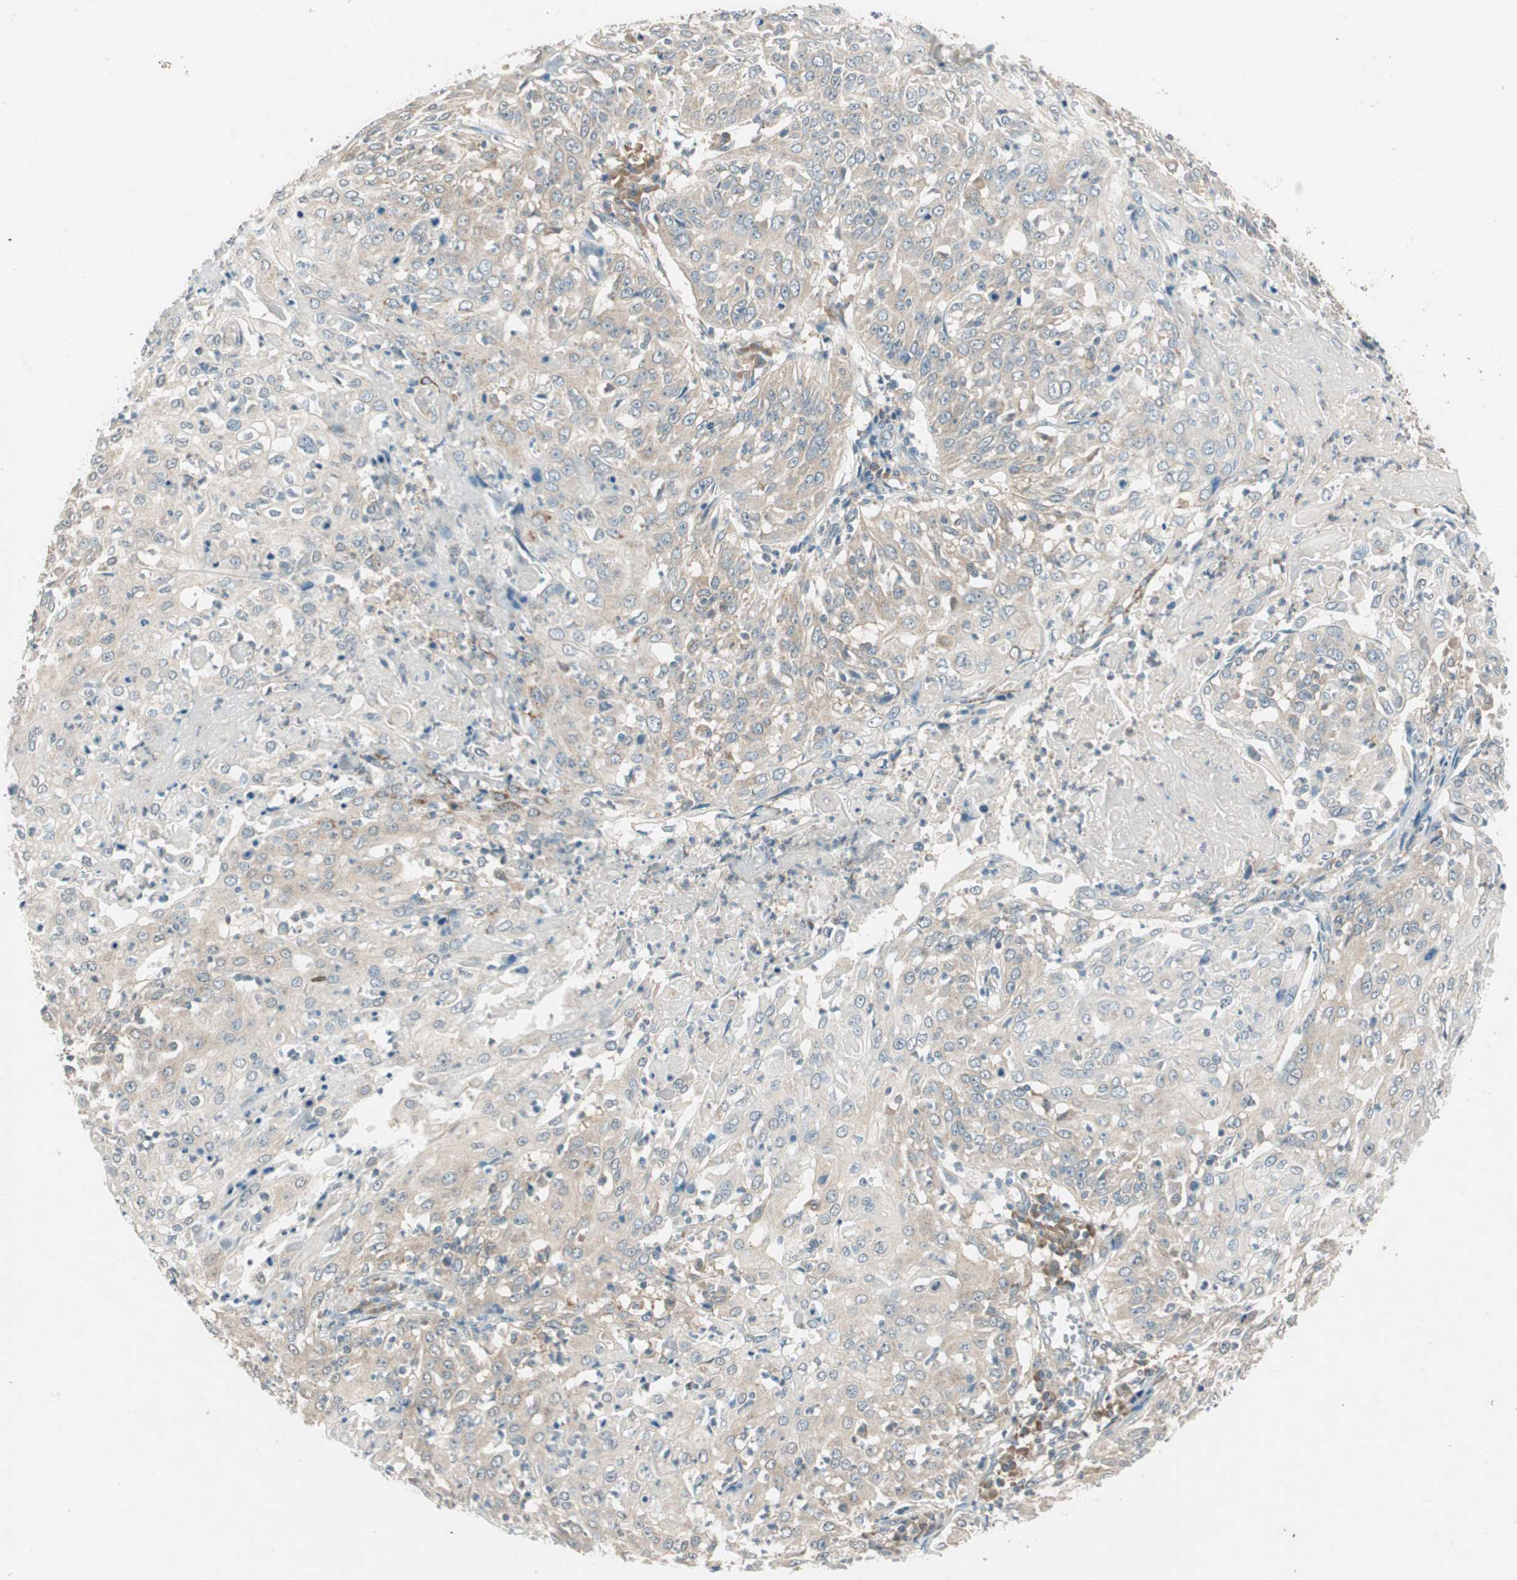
{"staining": {"intensity": "weak", "quantity": ">75%", "location": "cytoplasmic/membranous"}, "tissue": "cervical cancer", "cell_type": "Tumor cells", "image_type": "cancer", "snomed": [{"axis": "morphology", "description": "Squamous cell carcinoma, NOS"}, {"axis": "topography", "description": "Cervix"}], "caption": "Weak cytoplasmic/membranous positivity for a protein is appreciated in about >75% of tumor cells of cervical cancer (squamous cell carcinoma) using immunohistochemistry (IHC).", "gene": "NCLN", "patient": {"sex": "female", "age": 39}}